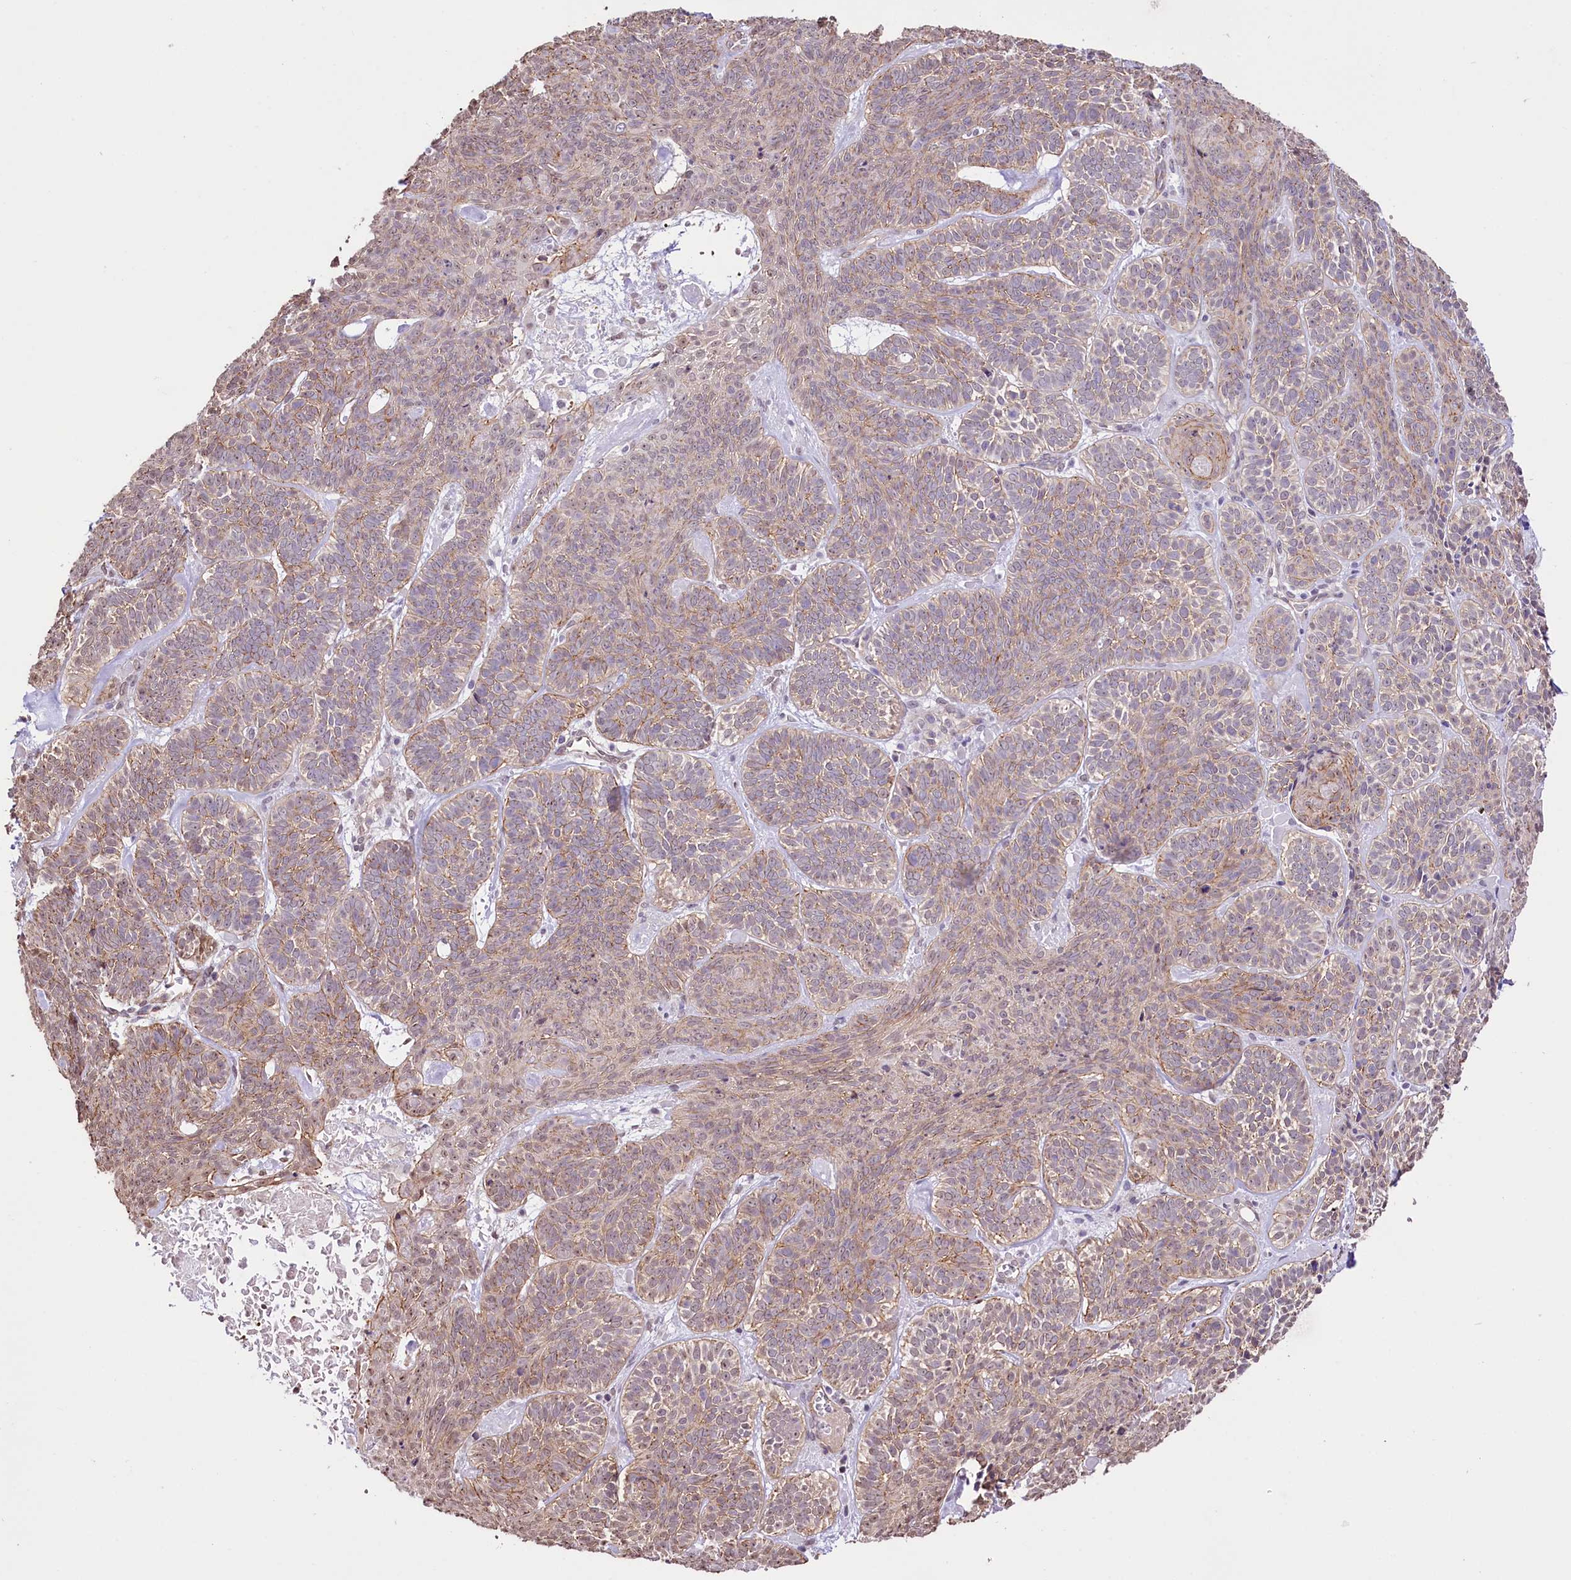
{"staining": {"intensity": "weak", "quantity": ">75%", "location": "cytoplasmic/membranous"}, "tissue": "skin cancer", "cell_type": "Tumor cells", "image_type": "cancer", "snomed": [{"axis": "morphology", "description": "Basal cell carcinoma"}, {"axis": "topography", "description": "Skin"}], "caption": "Immunohistochemistry staining of skin cancer (basal cell carcinoma), which exhibits low levels of weak cytoplasmic/membranous staining in approximately >75% of tumor cells indicating weak cytoplasmic/membranous protein positivity. The staining was performed using DAB (3,3'-diaminobenzidine) (brown) for protein detection and nuclei were counterstained in hematoxylin (blue).", "gene": "ST7", "patient": {"sex": "male", "age": 85}}